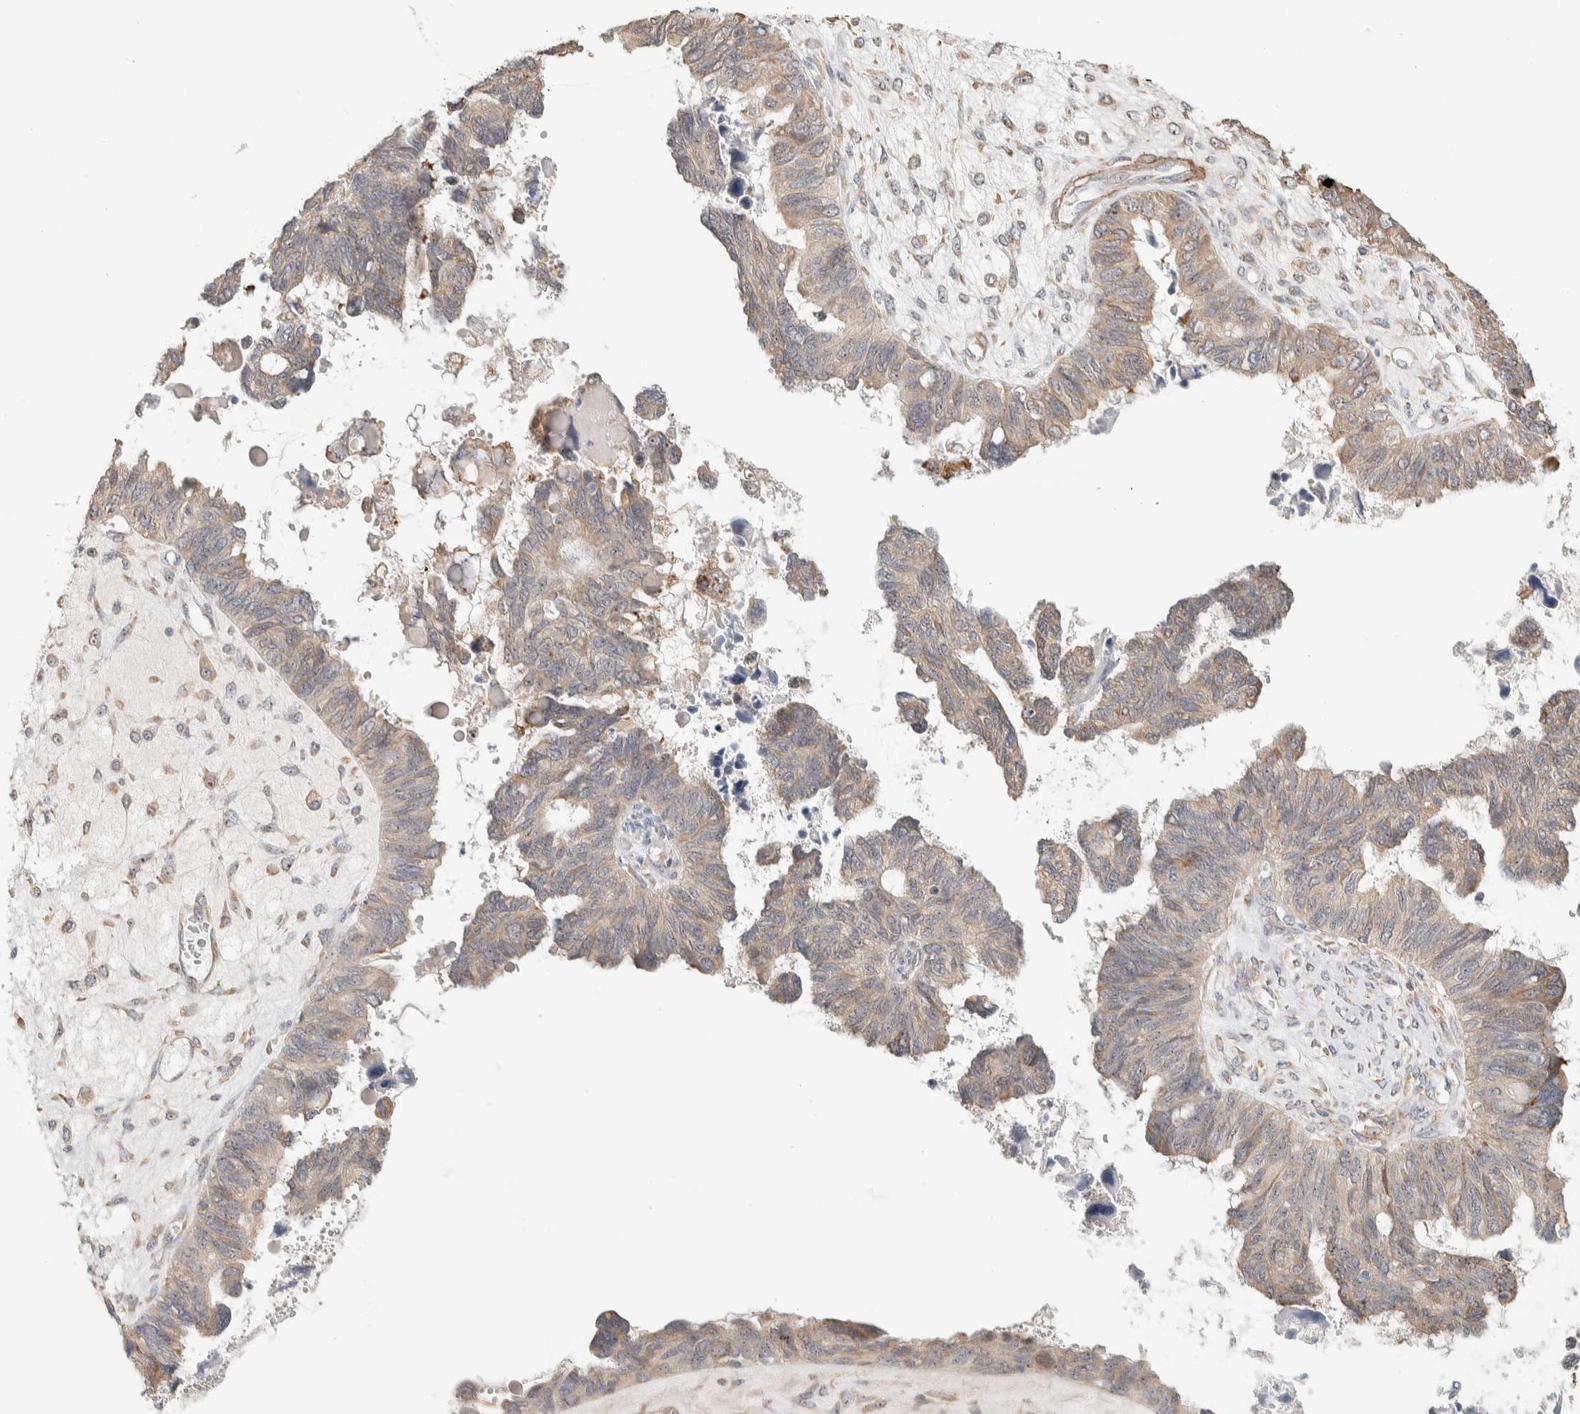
{"staining": {"intensity": "weak", "quantity": ">75%", "location": "cytoplasmic/membranous"}, "tissue": "ovarian cancer", "cell_type": "Tumor cells", "image_type": "cancer", "snomed": [{"axis": "morphology", "description": "Cystadenocarcinoma, serous, NOS"}, {"axis": "topography", "description": "Ovary"}], "caption": "Protein staining exhibits weak cytoplasmic/membranous expression in about >75% of tumor cells in serous cystadenocarcinoma (ovarian).", "gene": "KLHL40", "patient": {"sex": "female", "age": 79}}